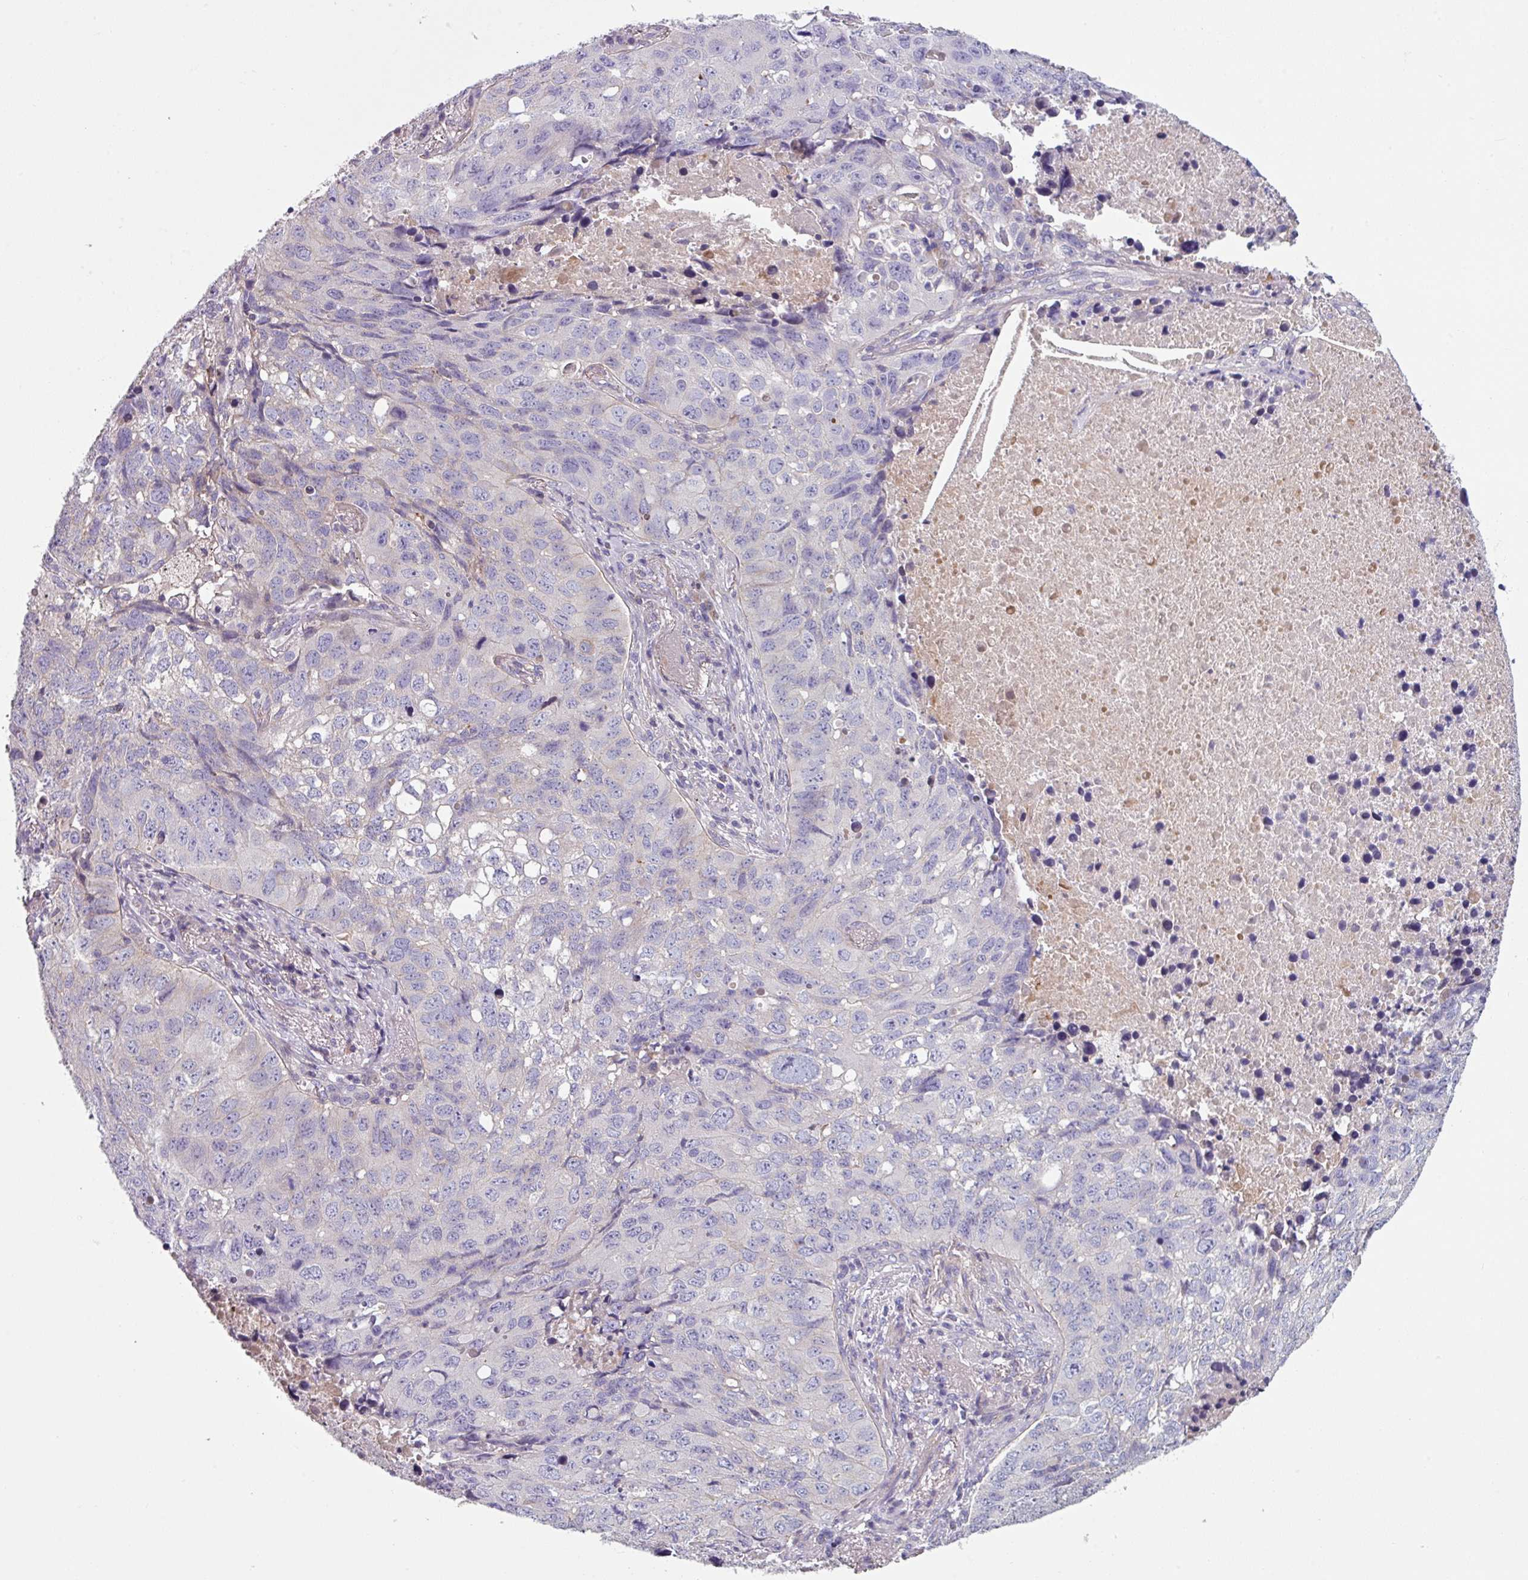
{"staining": {"intensity": "negative", "quantity": "none", "location": "none"}, "tissue": "lung cancer", "cell_type": "Tumor cells", "image_type": "cancer", "snomed": [{"axis": "morphology", "description": "Squamous cell carcinoma, NOS"}, {"axis": "topography", "description": "Lung"}], "caption": "There is no significant positivity in tumor cells of lung cancer (squamous cell carcinoma). (Brightfield microscopy of DAB immunohistochemistry at high magnification).", "gene": "TMEM132A", "patient": {"sex": "male", "age": 60}}